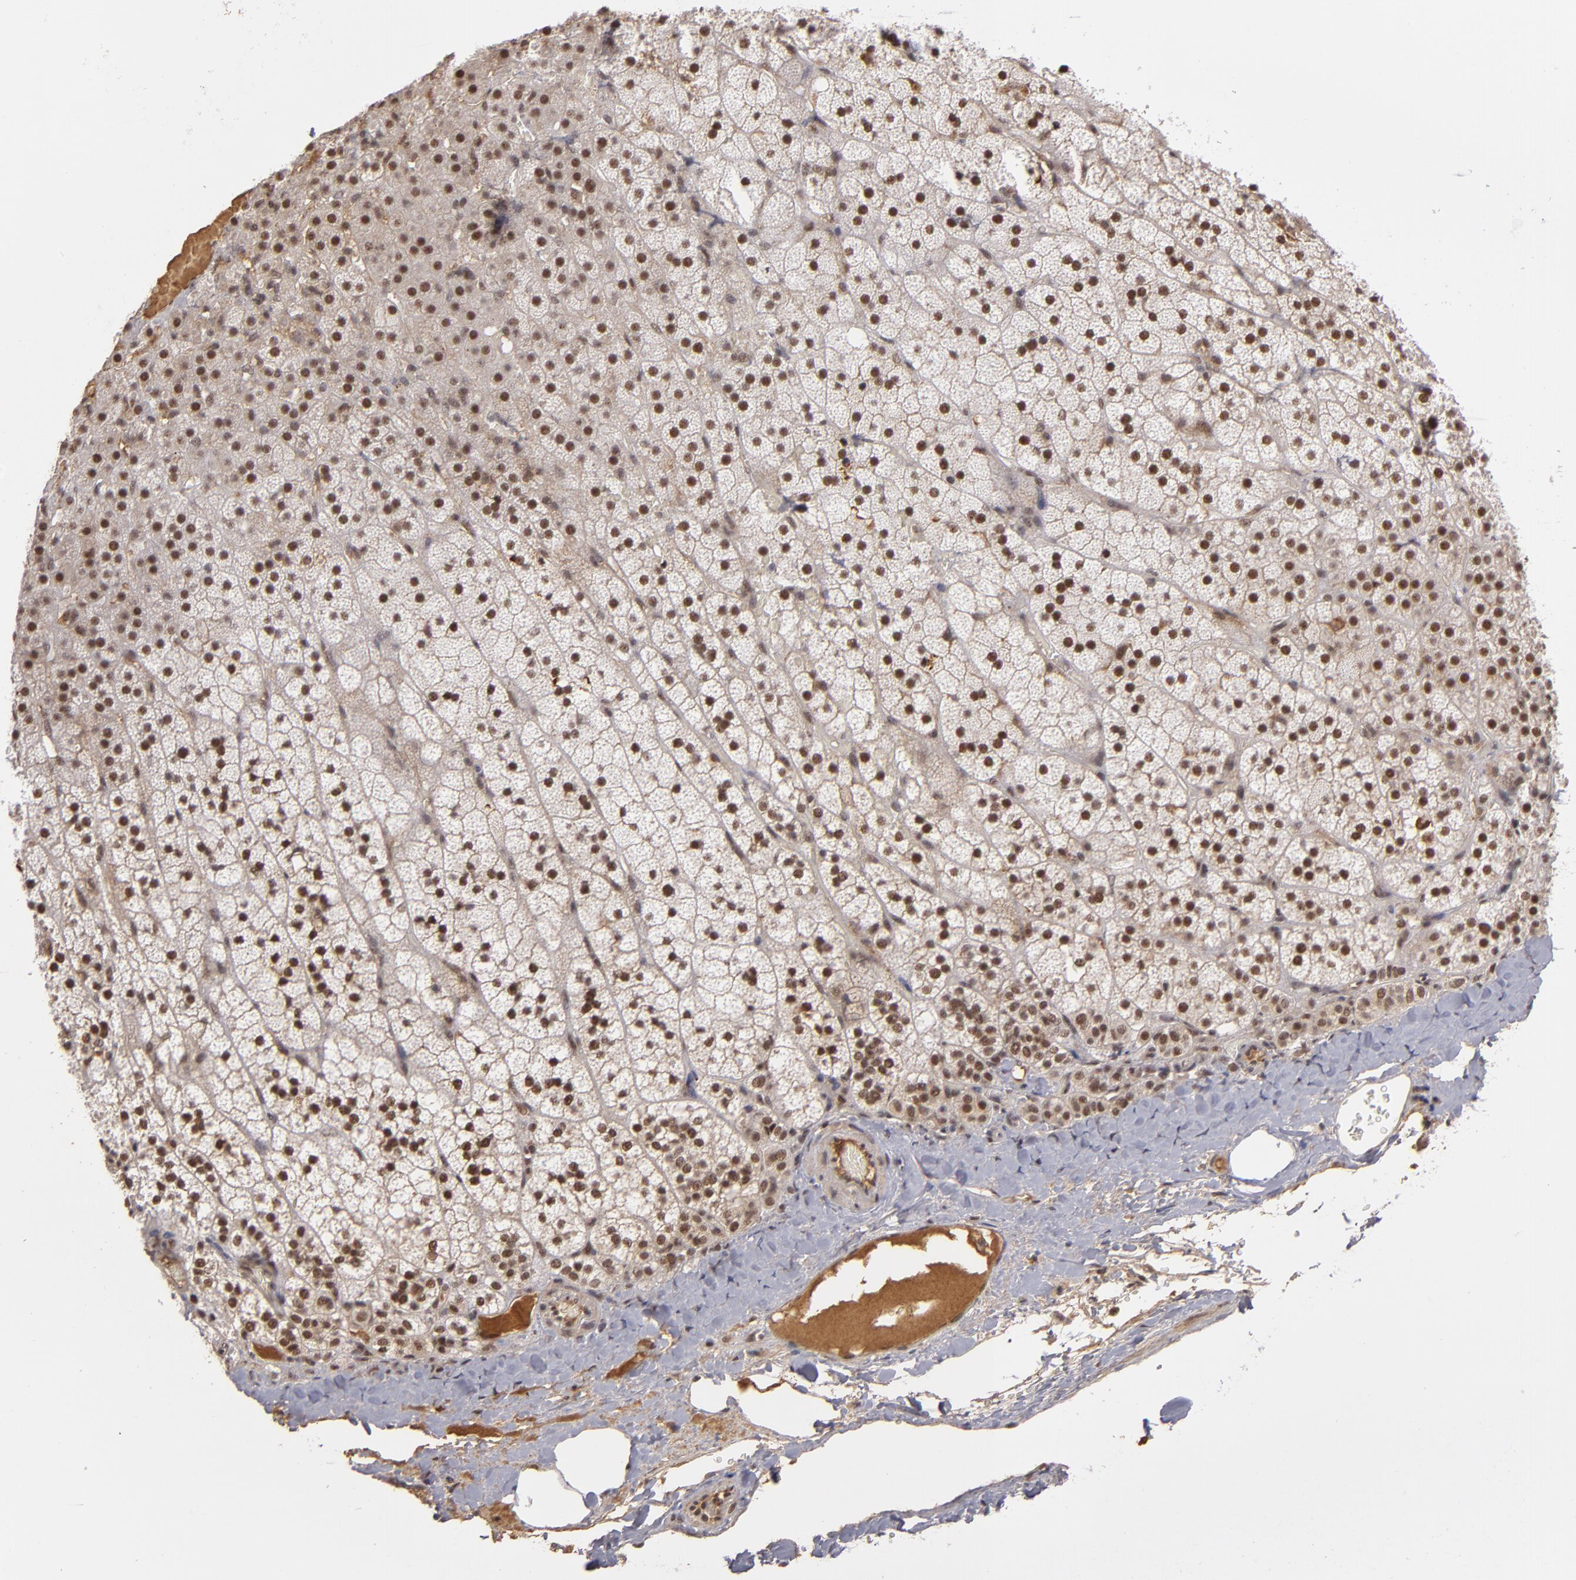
{"staining": {"intensity": "strong", "quantity": ">75%", "location": "nuclear"}, "tissue": "adrenal gland", "cell_type": "Glandular cells", "image_type": "normal", "snomed": [{"axis": "morphology", "description": "Normal tissue, NOS"}, {"axis": "topography", "description": "Adrenal gland"}], "caption": "Adrenal gland stained for a protein (brown) reveals strong nuclear positive staining in approximately >75% of glandular cells.", "gene": "ZNF234", "patient": {"sex": "male", "age": 35}}